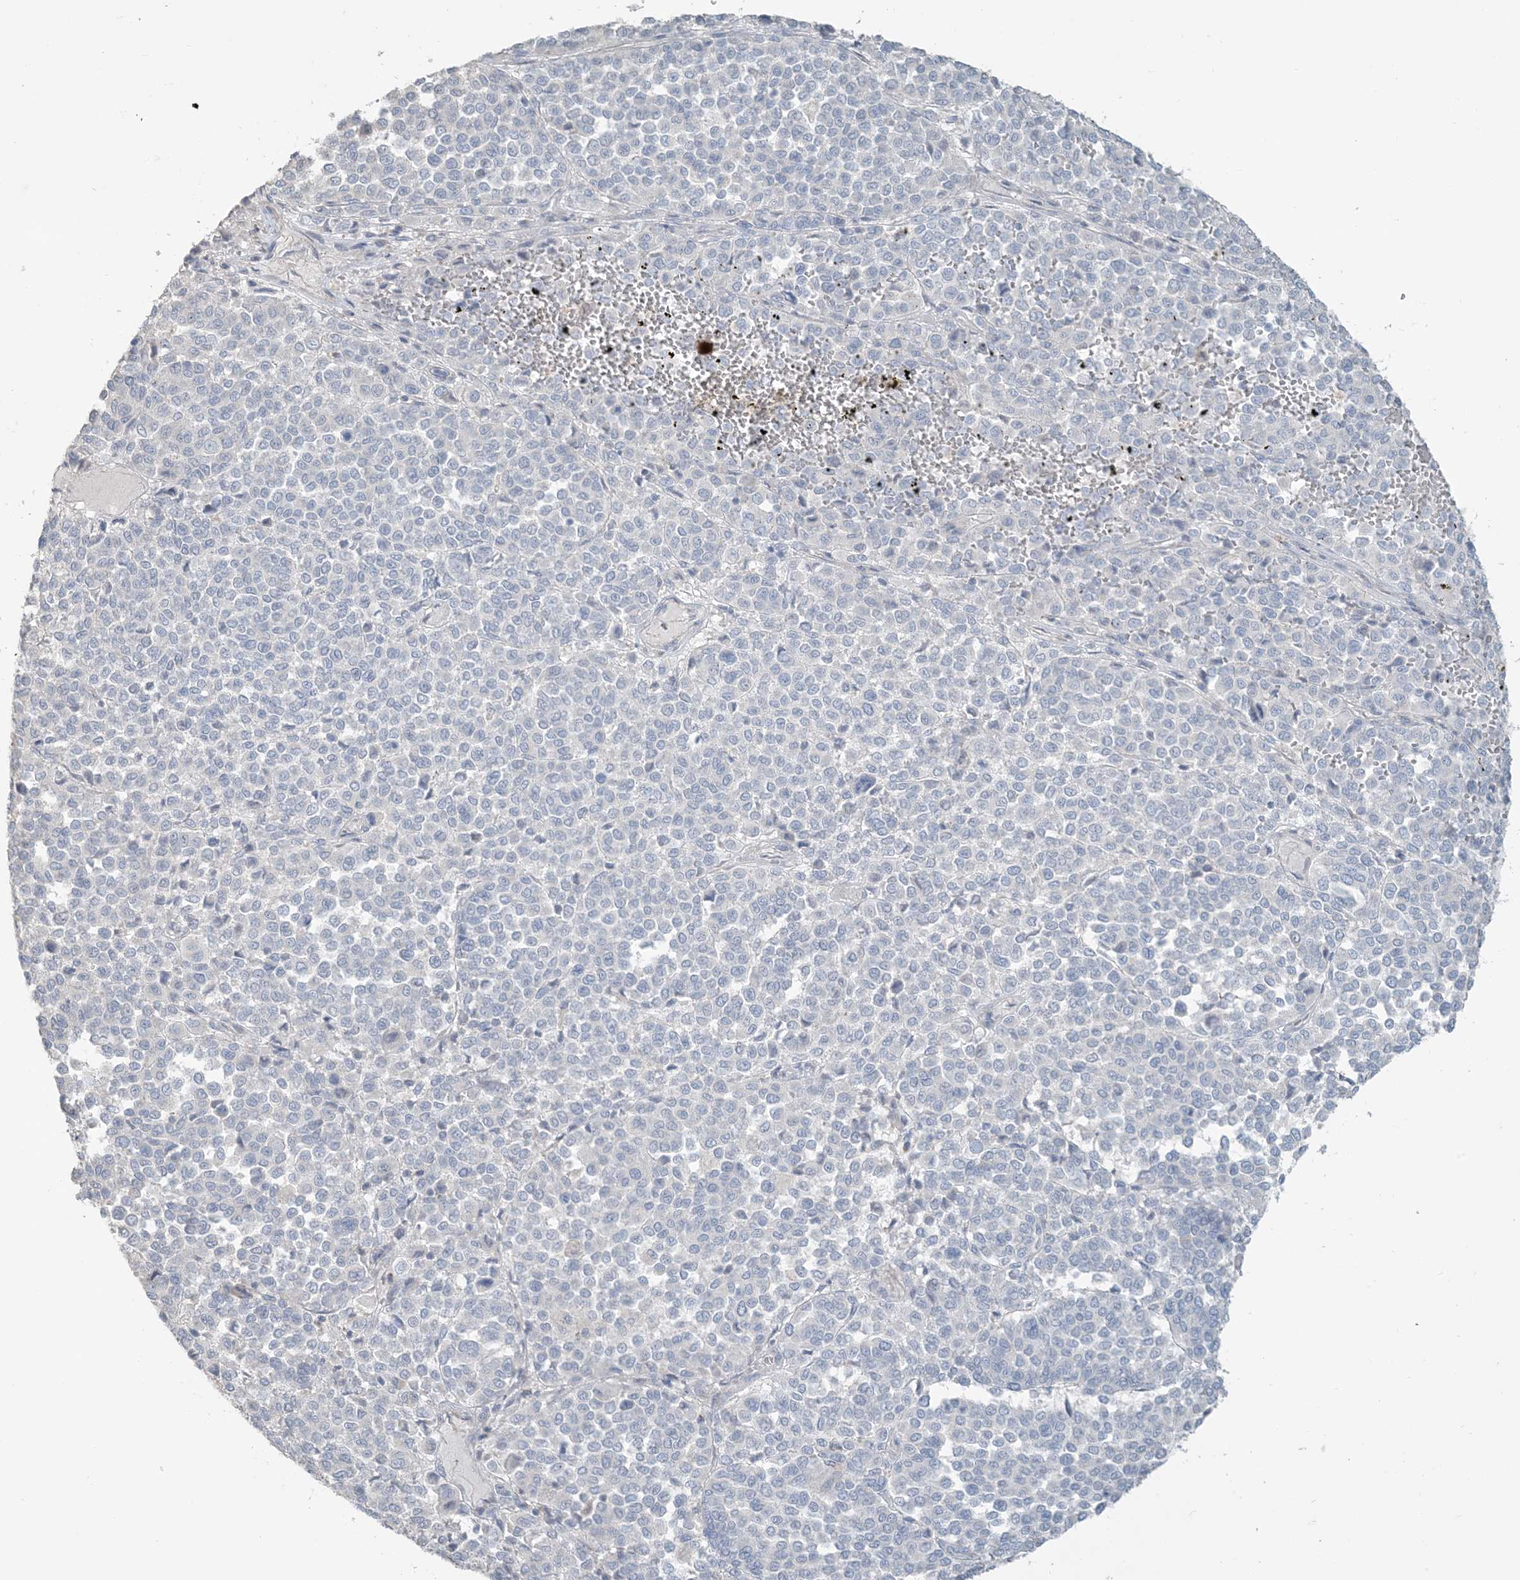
{"staining": {"intensity": "negative", "quantity": "none", "location": "none"}, "tissue": "melanoma", "cell_type": "Tumor cells", "image_type": "cancer", "snomed": [{"axis": "morphology", "description": "Malignant melanoma, Metastatic site"}, {"axis": "topography", "description": "Pancreas"}], "caption": "The immunohistochemistry (IHC) histopathology image has no significant staining in tumor cells of melanoma tissue. (Brightfield microscopy of DAB (3,3'-diaminobenzidine) immunohistochemistry (IHC) at high magnification).", "gene": "NPHS2", "patient": {"sex": "female", "age": 30}}